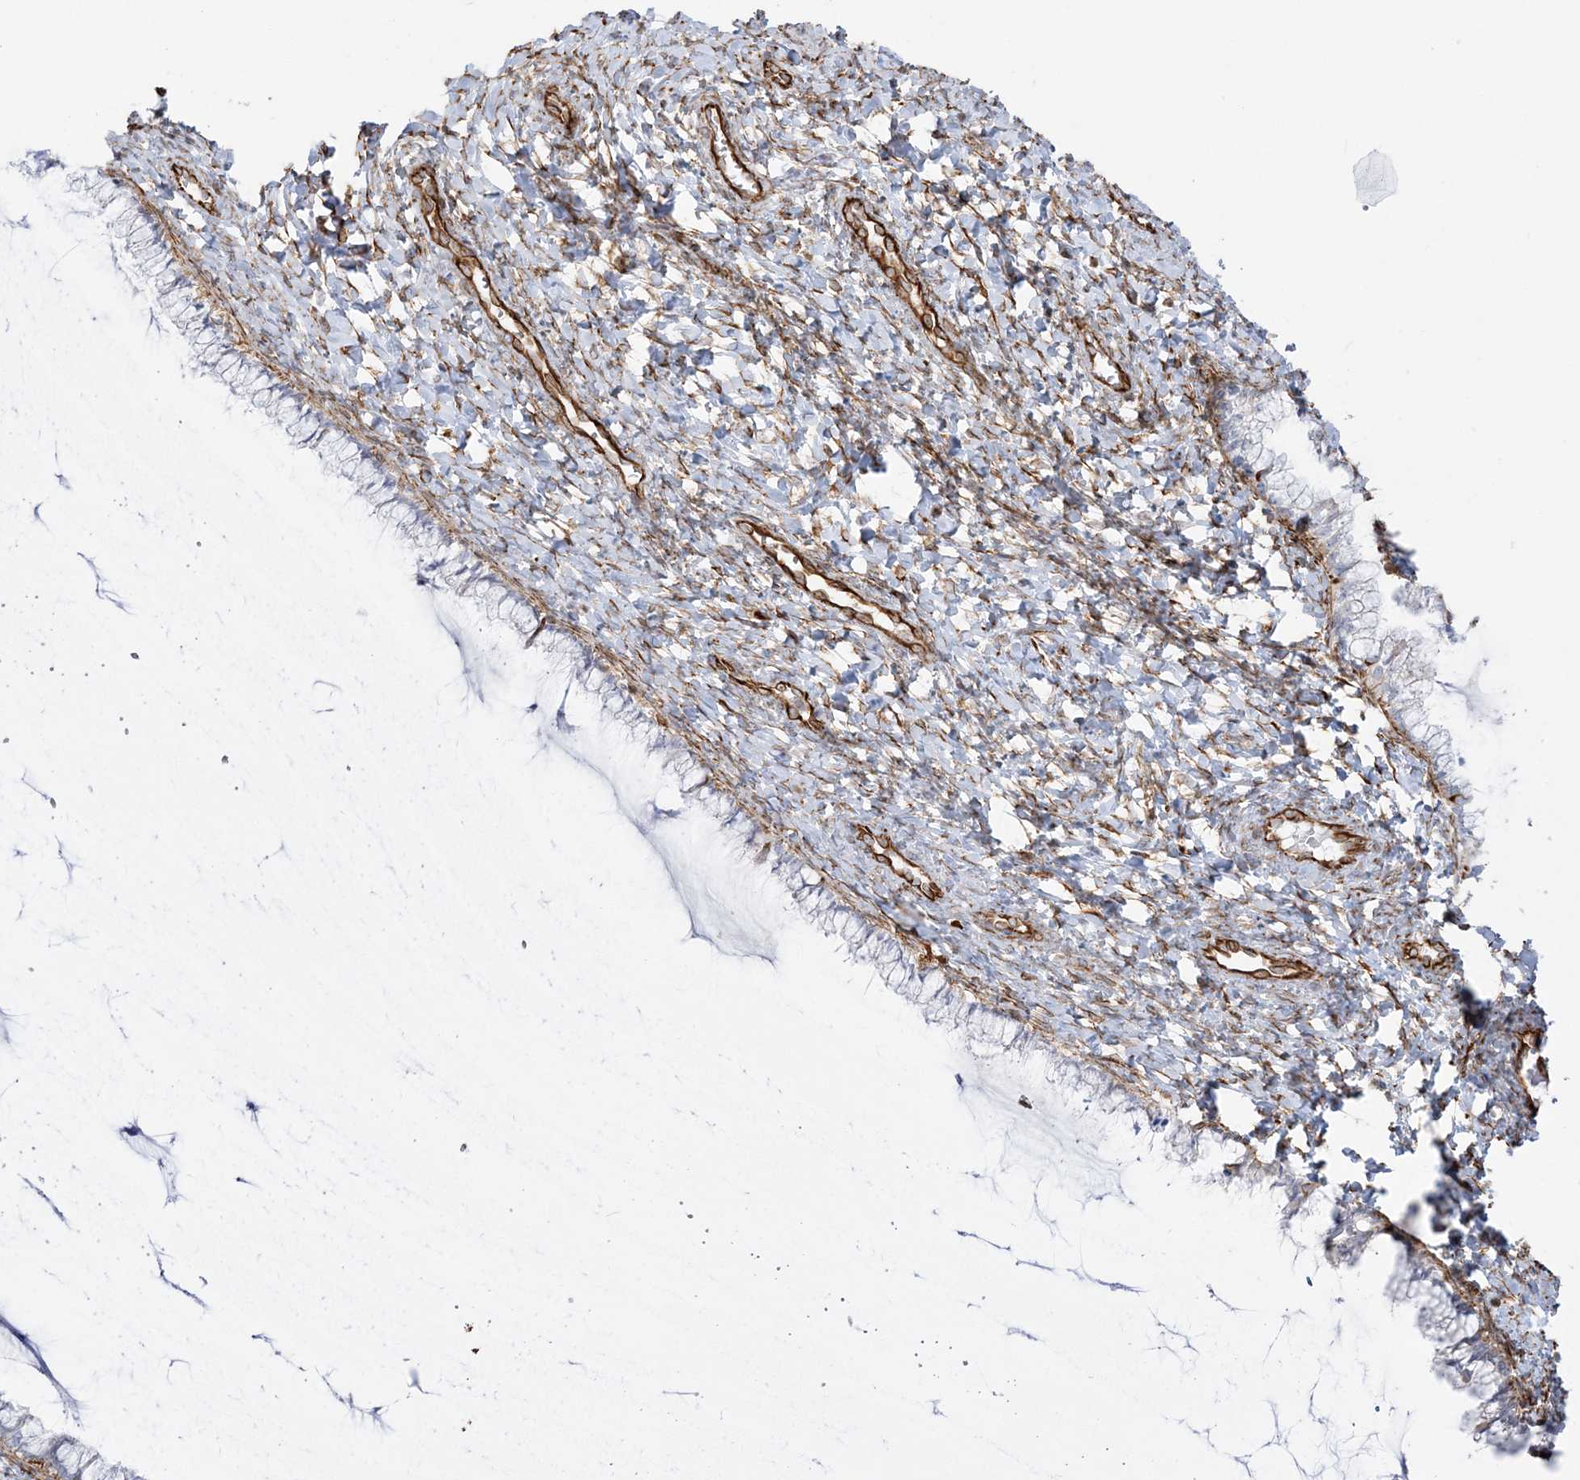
{"staining": {"intensity": "negative", "quantity": "none", "location": "none"}, "tissue": "cervix", "cell_type": "Glandular cells", "image_type": "normal", "snomed": [{"axis": "morphology", "description": "Normal tissue, NOS"}, {"axis": "morphology", "description": "Adenocarcinoma, NOS"}, {"axis": "topography", "description": "Cervix"}], "caption": "An image of cervix stained for a protein displays no brown staining in glandular cells. Nuclei are stained in blue.", "gene": "SCLT1", "patient": {"sex": "female", "age": 29}}